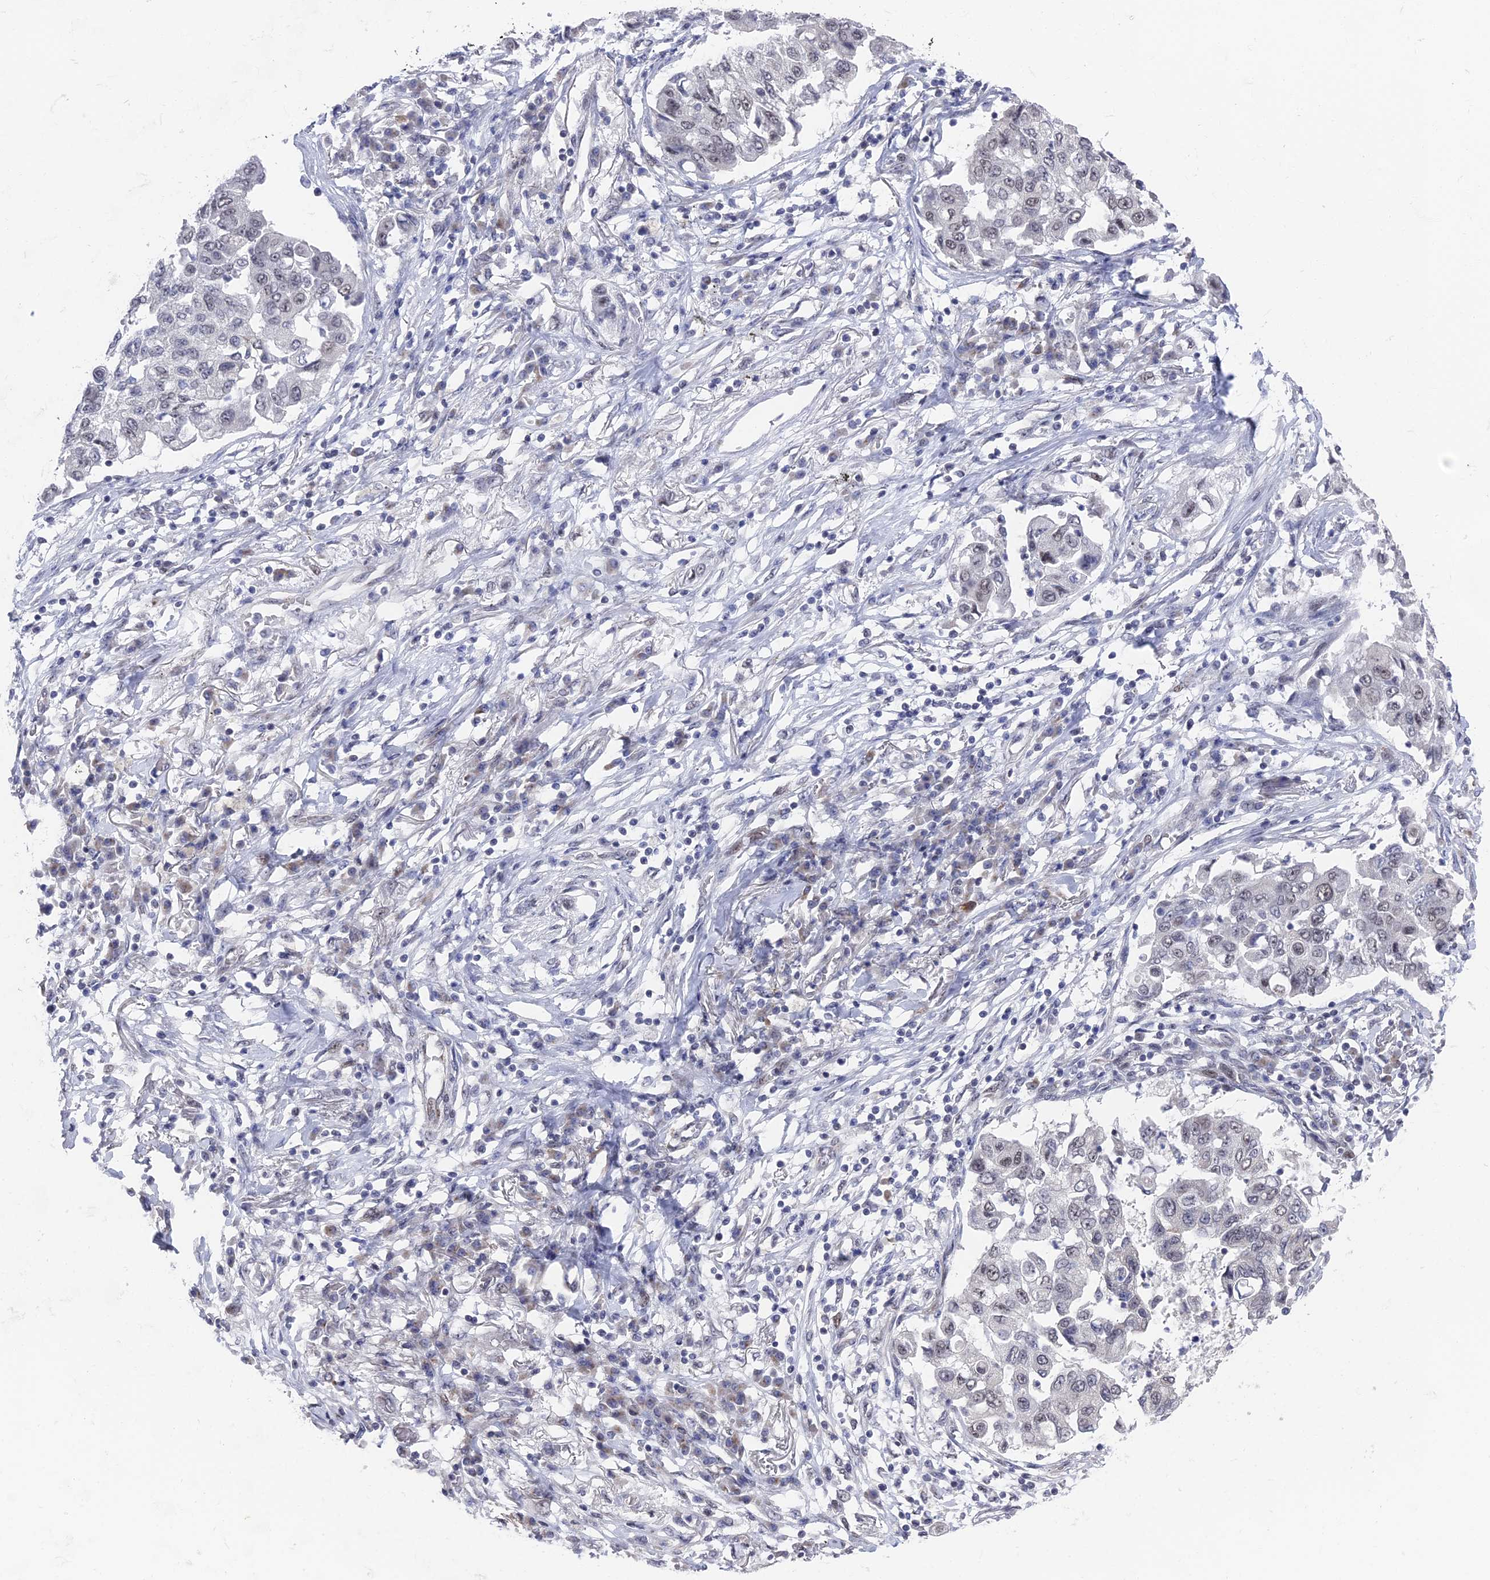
{"staining": {"intensity": "weak", "quantity": "<25%", "location": "nuclear"}, "tissue": "lung cancer", "cell_type": "Tumor cells", "image_type": "cancer", "snomed": [{"axis": "morphology", "description": "Squamous cell carcinoma, NOS"}, {"axis": "topography", "description": "Lung"}], "caption": "Human lung cancer stained for a protein using immunohistochemistry shows no staining in tumor cells.", "gene": "FHIP2A", "patient": {"sex": "male", "age": 74}}